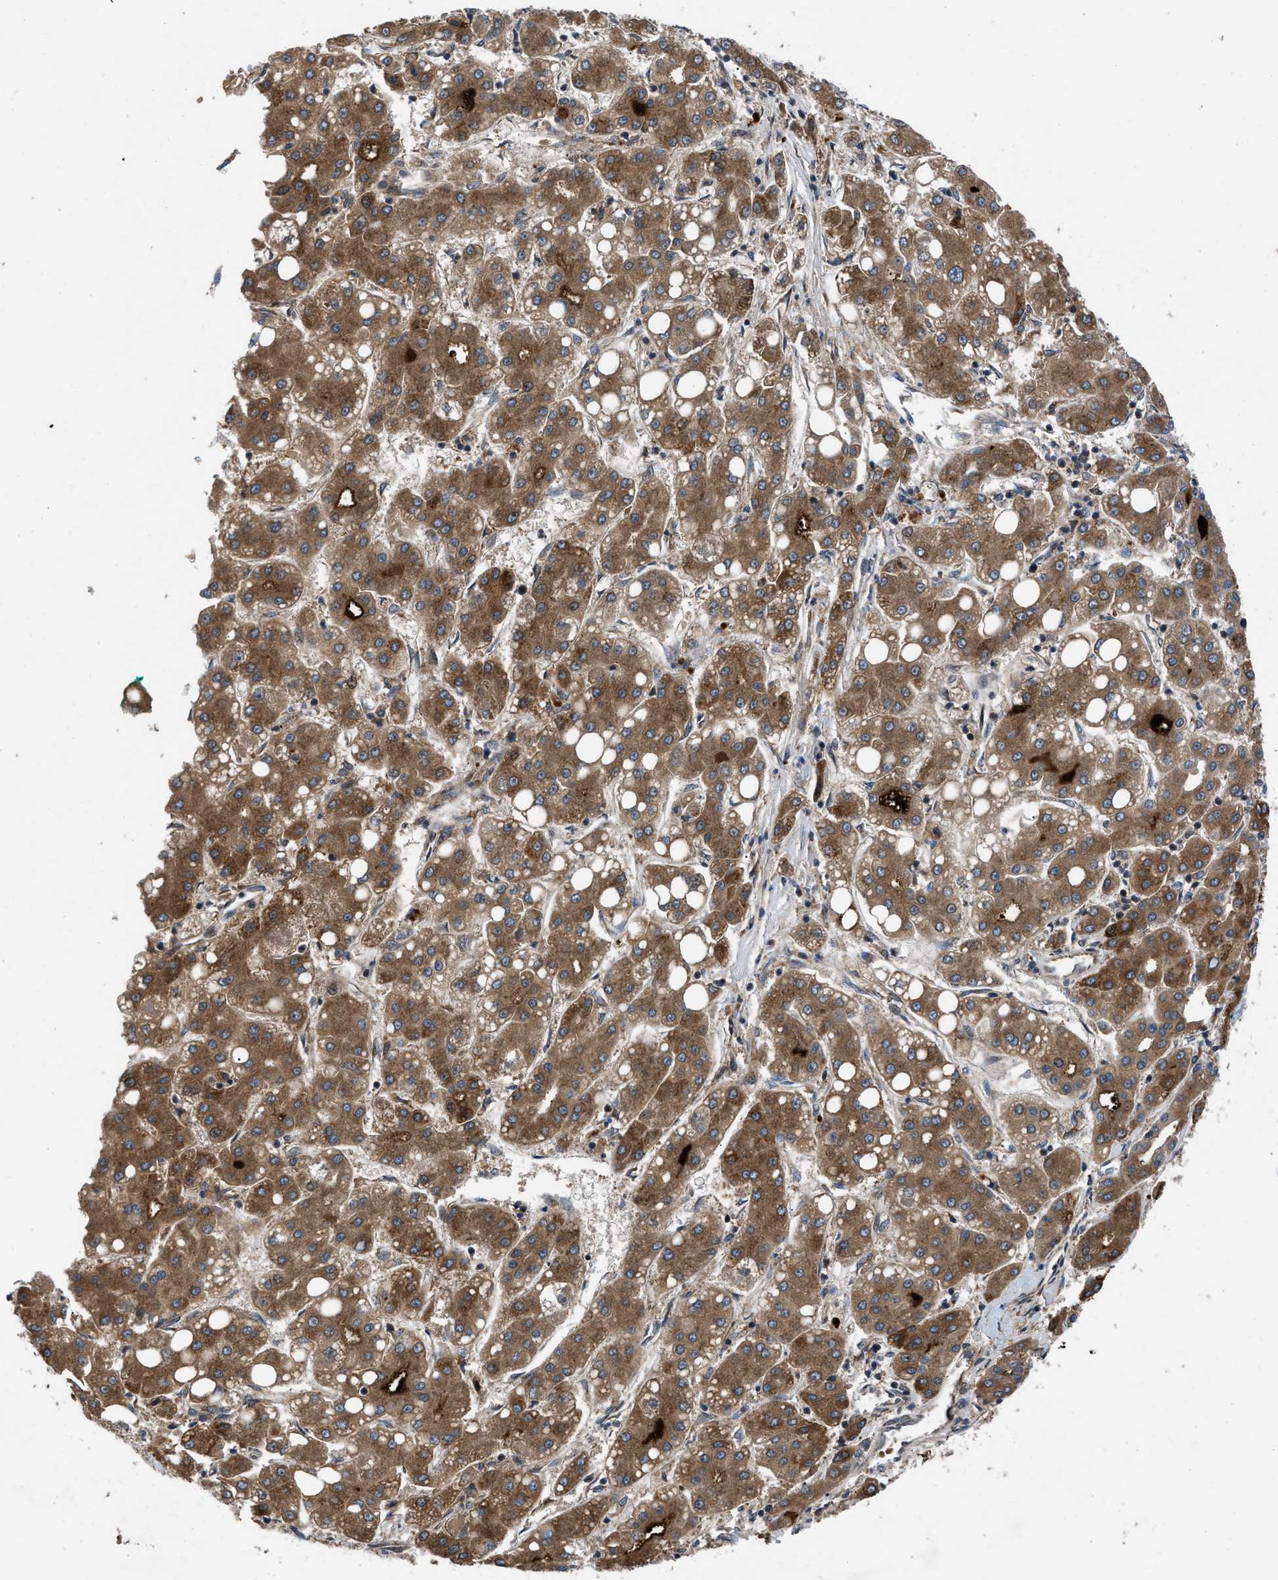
{"staining": {"intensity": "strong", "quantity": ">75%", "location": "cytoplasmic/membranous"}, "tissue": "liver cancer", "cell_type": "Tumor cells", "image_type": "cancer", "snomed": [{"axis": "morphology", "description": "Carcinoma, Hepatocellular, NOS"}, {"axis": "topography", "description": "Liver"}], "caption": "Immunohistochemical staining of human liver cancer reveals strong cytoplasmic/membranous protein expression in approximately >75% of tumor cells. (Stains: DAB (3,3'-diaminobenzidine) in brown, nuclei in blue, Microscopy: brightfield microscopy at high magnification).", "gene": "AP3M2", "patient": {"sex": "male", "age": 65}}